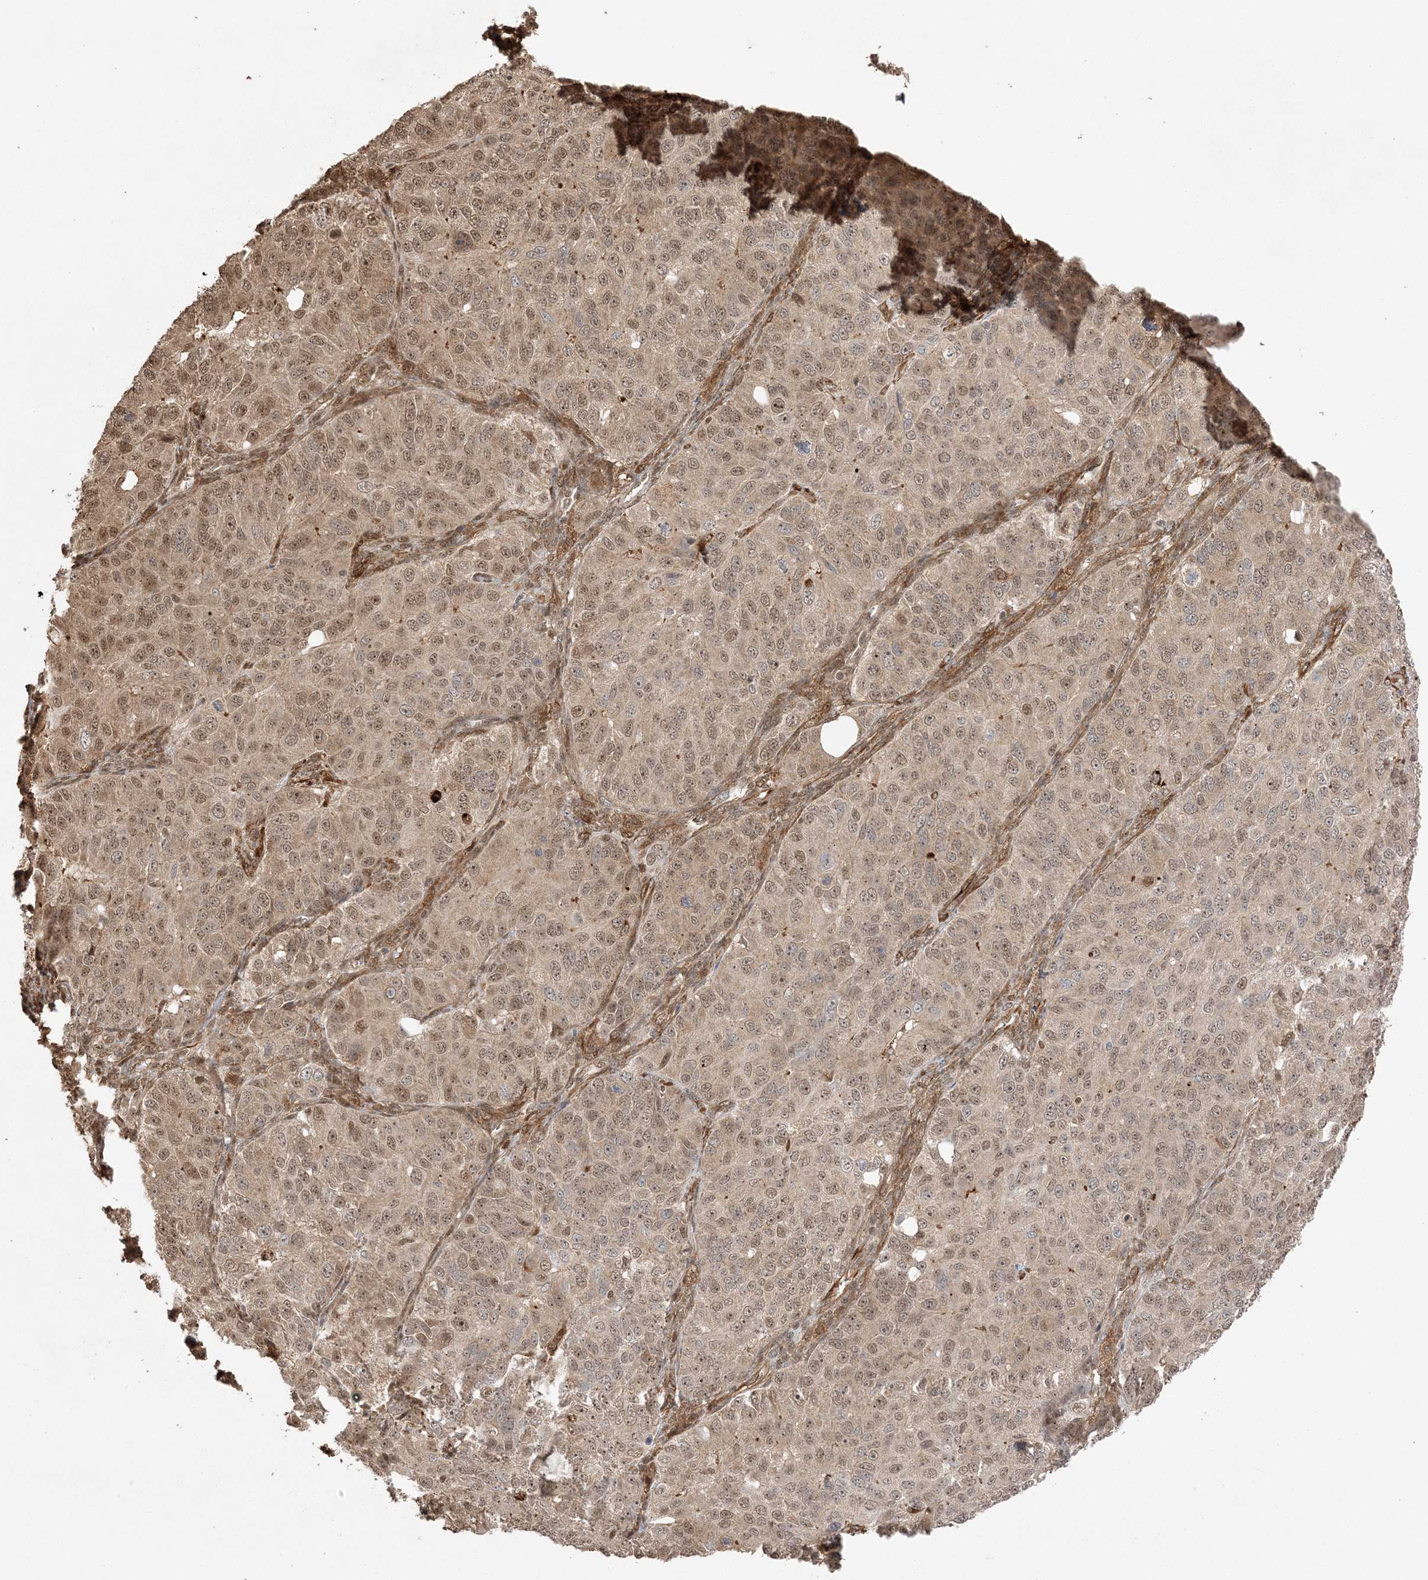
{"staining": {"intensity": "moderate", "quantity": ">75%", "location": "cytoplasmic/membranous,nuclear"}, "tissue": "ovarian cancer", "cell_type": "Tumor cells", "image_type": "cancer", "snomed": [{"axis": "morphology", "description": "Carcinoma, endometroid"}, {"axis": "topography", "description": "Ovary"}], "caption": "Immunohistochemistry (IHC) image of ovarian cancer (endometroid carcinoma) stained for a protein (brown), which reveals medium levels of moderate cytoplasmic/membranous and nuclear staining in approximately >75% of tumor cells.", "gene": "ZBTB41", "patient": {"sex": "female", "age": 51}}